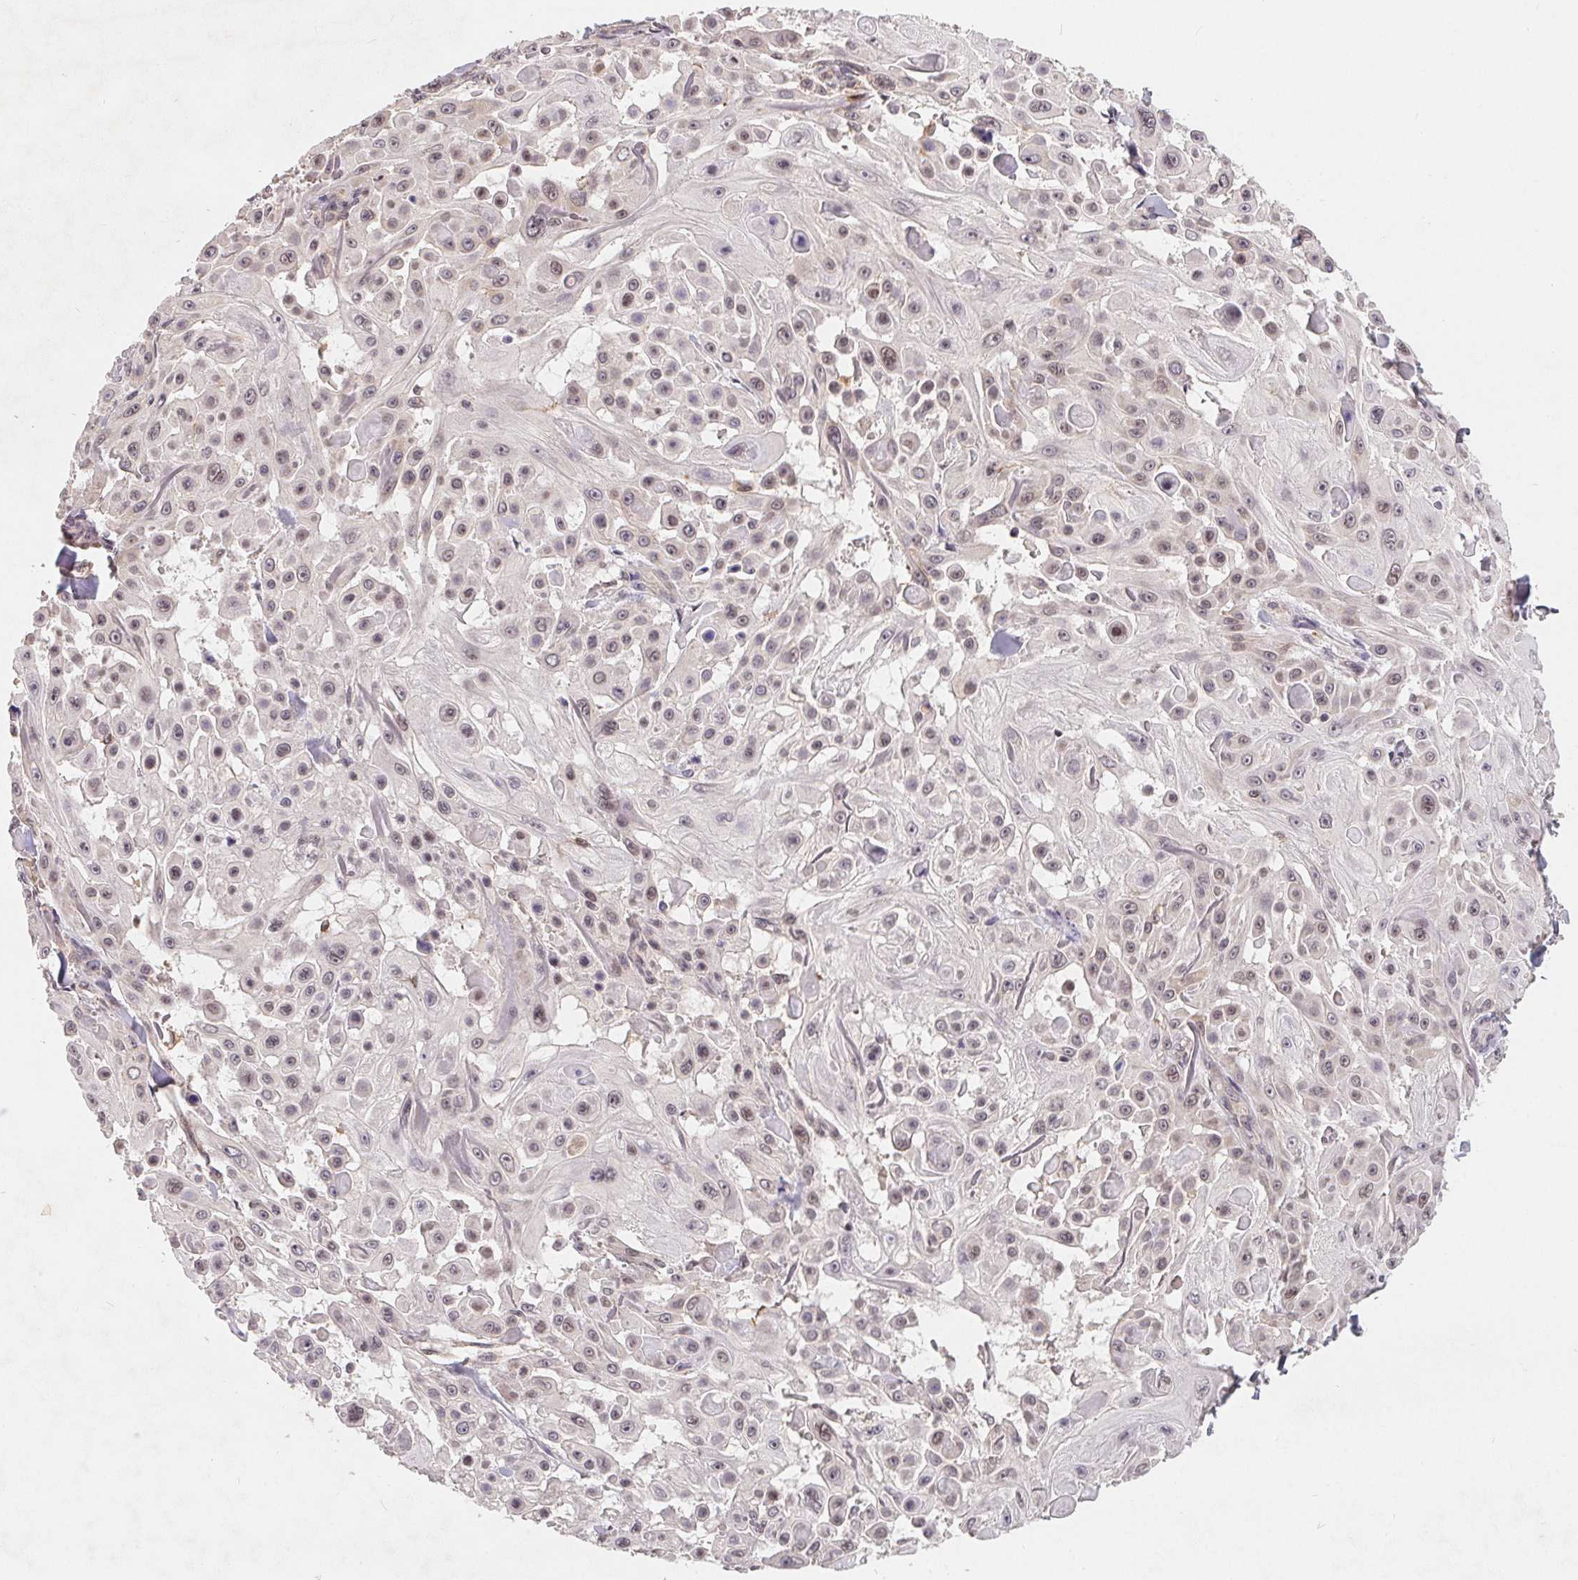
{"staining": {"intensity": "weak", "quantity": "25%-75%", "location": "nuclear"}, "tissue": "skin cancer", "cell_type": "Tumor cells", "image_type": "cancer", "snomed": [{"axis": "morphology", "description": "Squamous cell carcinoma, NOS"}, {"axis": "topography", "description": "Skin"}], "caption": "IHC of human skin cancer (squamous cell carcinoma) demonstrates low levels of weak nuclear expression in approximately 25%-75% of tumor cells. The staining was performed using DAB, with brown indicating positive protein expression. Nuclei are stained blue with hematoxylin.", "gene": "HMGN3", "patient": {"sex": "male", "age": 91}}